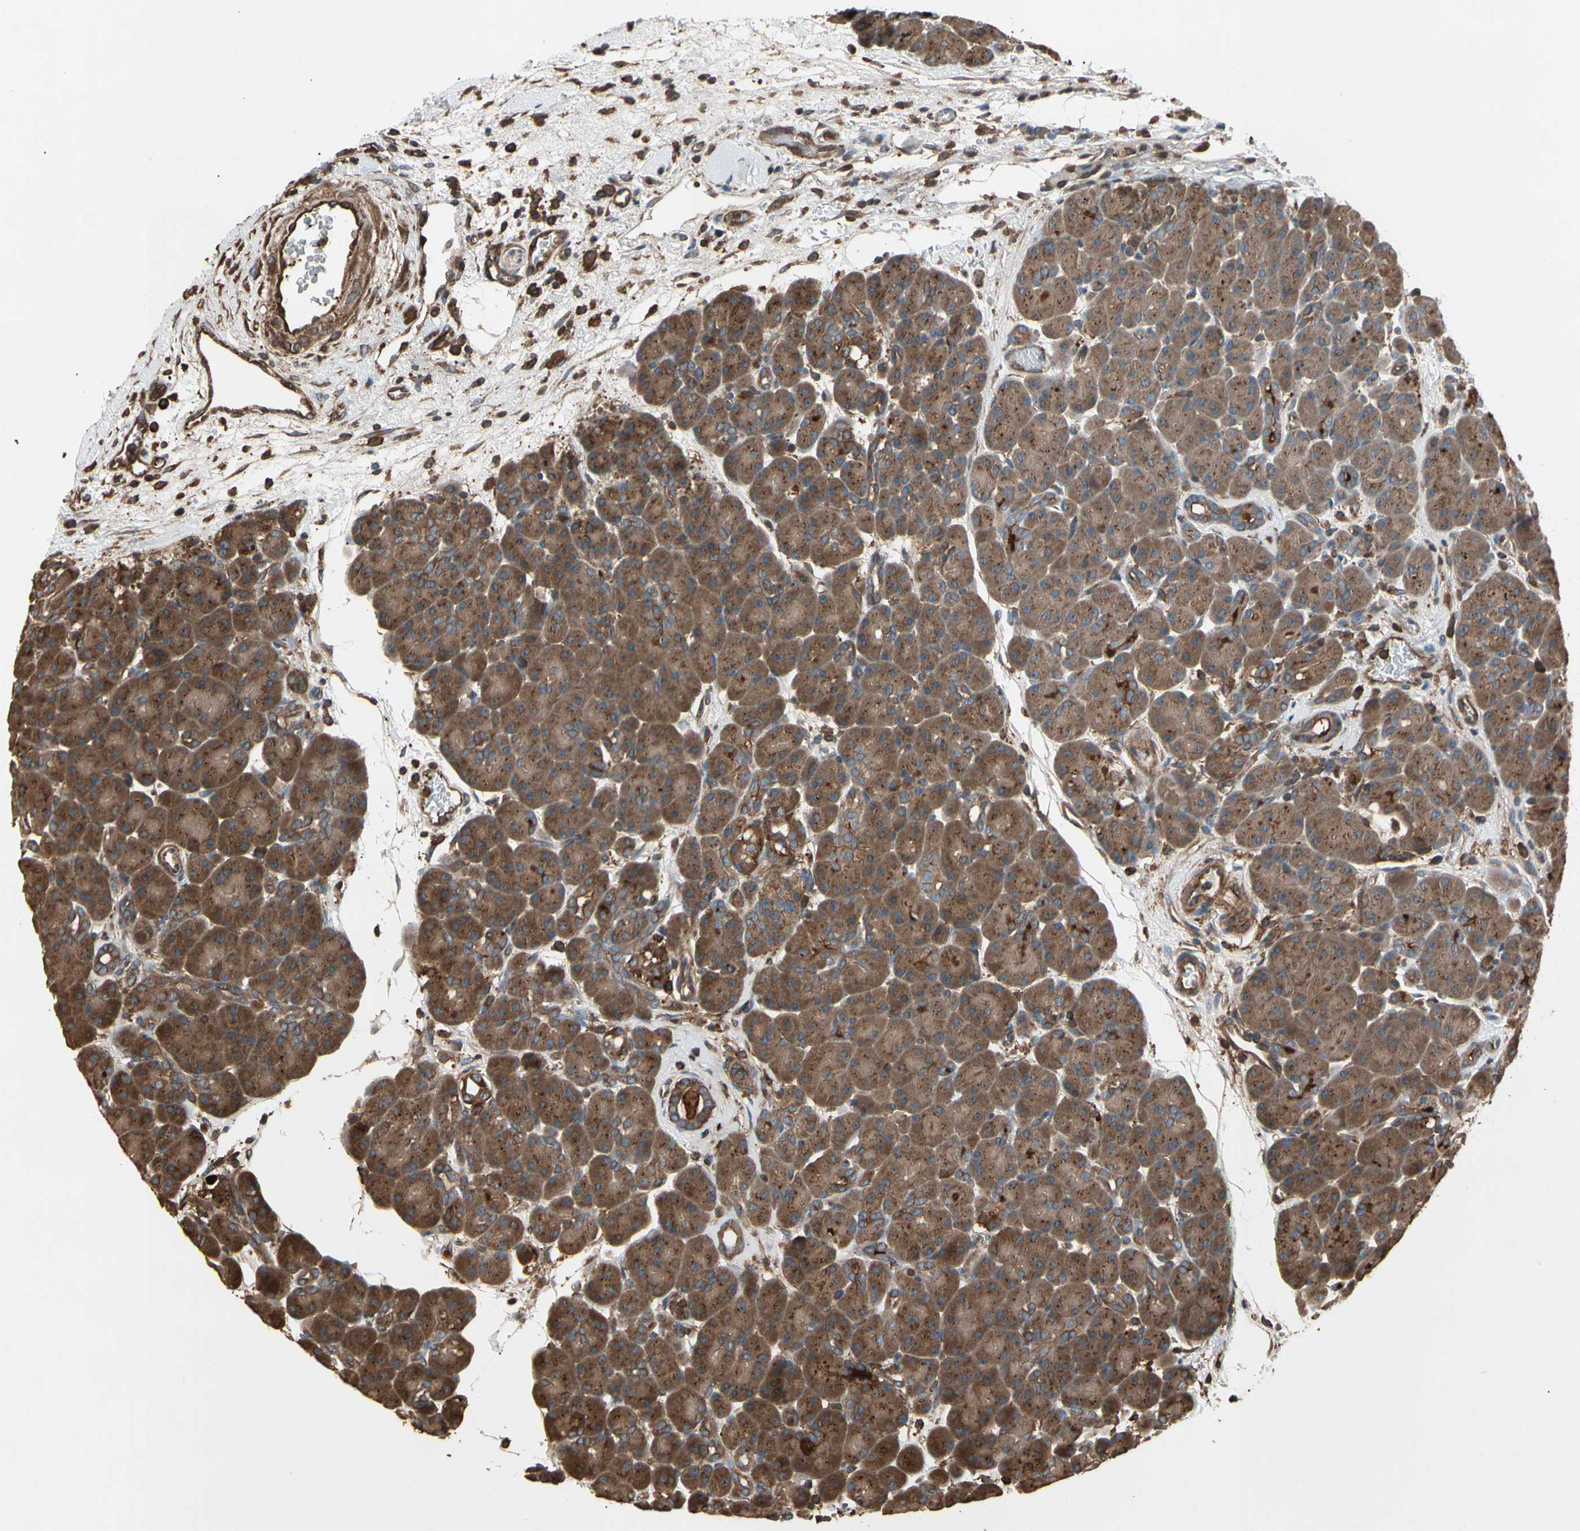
{"staining": {"intensity": "strong", "quantity": ">75%", "location": "cytoplasmic/membranous"}, "tissue": "pancreas", "cell_type": "Exocrine glandular cells", "image_type": "normal", "snomed": [{"axis": "morphology", "description": "Normal tissue, NOS"}, {"axis": "topography", "description": "Pancreas"}], "caption": "Exocrine glandular cells show strong cytoplasmic/membranous staining in approximately >75% of cells in normal pancreas. The staining was performed using DAB (3,3'-diaminobenzidine), with brown indicating positive protein expression. Nuclei are stained blue with hematoxylin.", "gene": "AGBL2", "patient": {"sex": "male", "age": 66}}